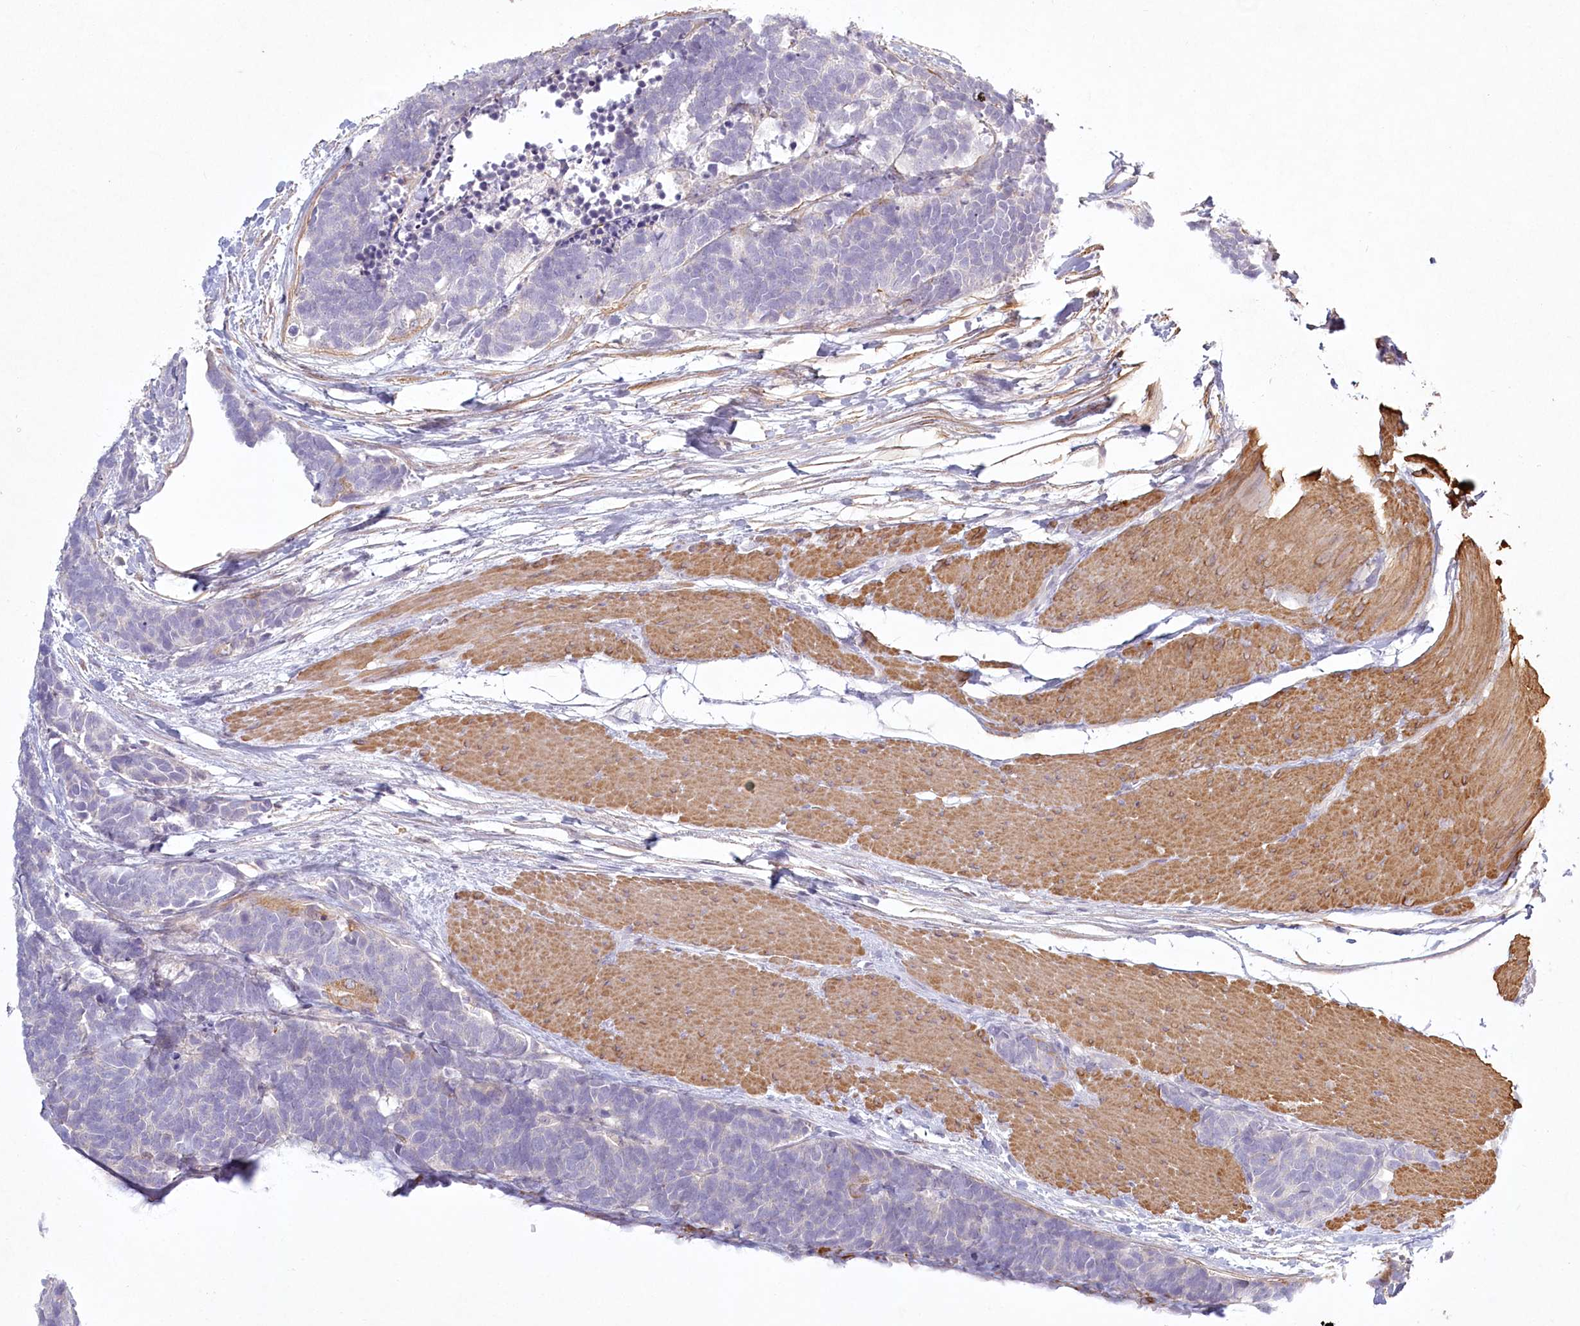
{"staining": {"intensity": "negative", "quantity": "none", "location": "none"}, "tissue": "carcinoid", "cell_type": "Tumor cells", "image_type": "cancer", "snomed": [{"axis": "morphology", "description": "Carcinoma, NOS"}, {"axis": "morphology", "description": "Carcinoid, malignant, NOS"}, {"axis": "topography", "description": "Urinary bladder"}], "caption": "This is a image of immunohistochemistry staining of carcinoid, which shows no positivity in tumor cells.", "gene": "INPP4B", "patient": {"sex": "male", "age": 57}}